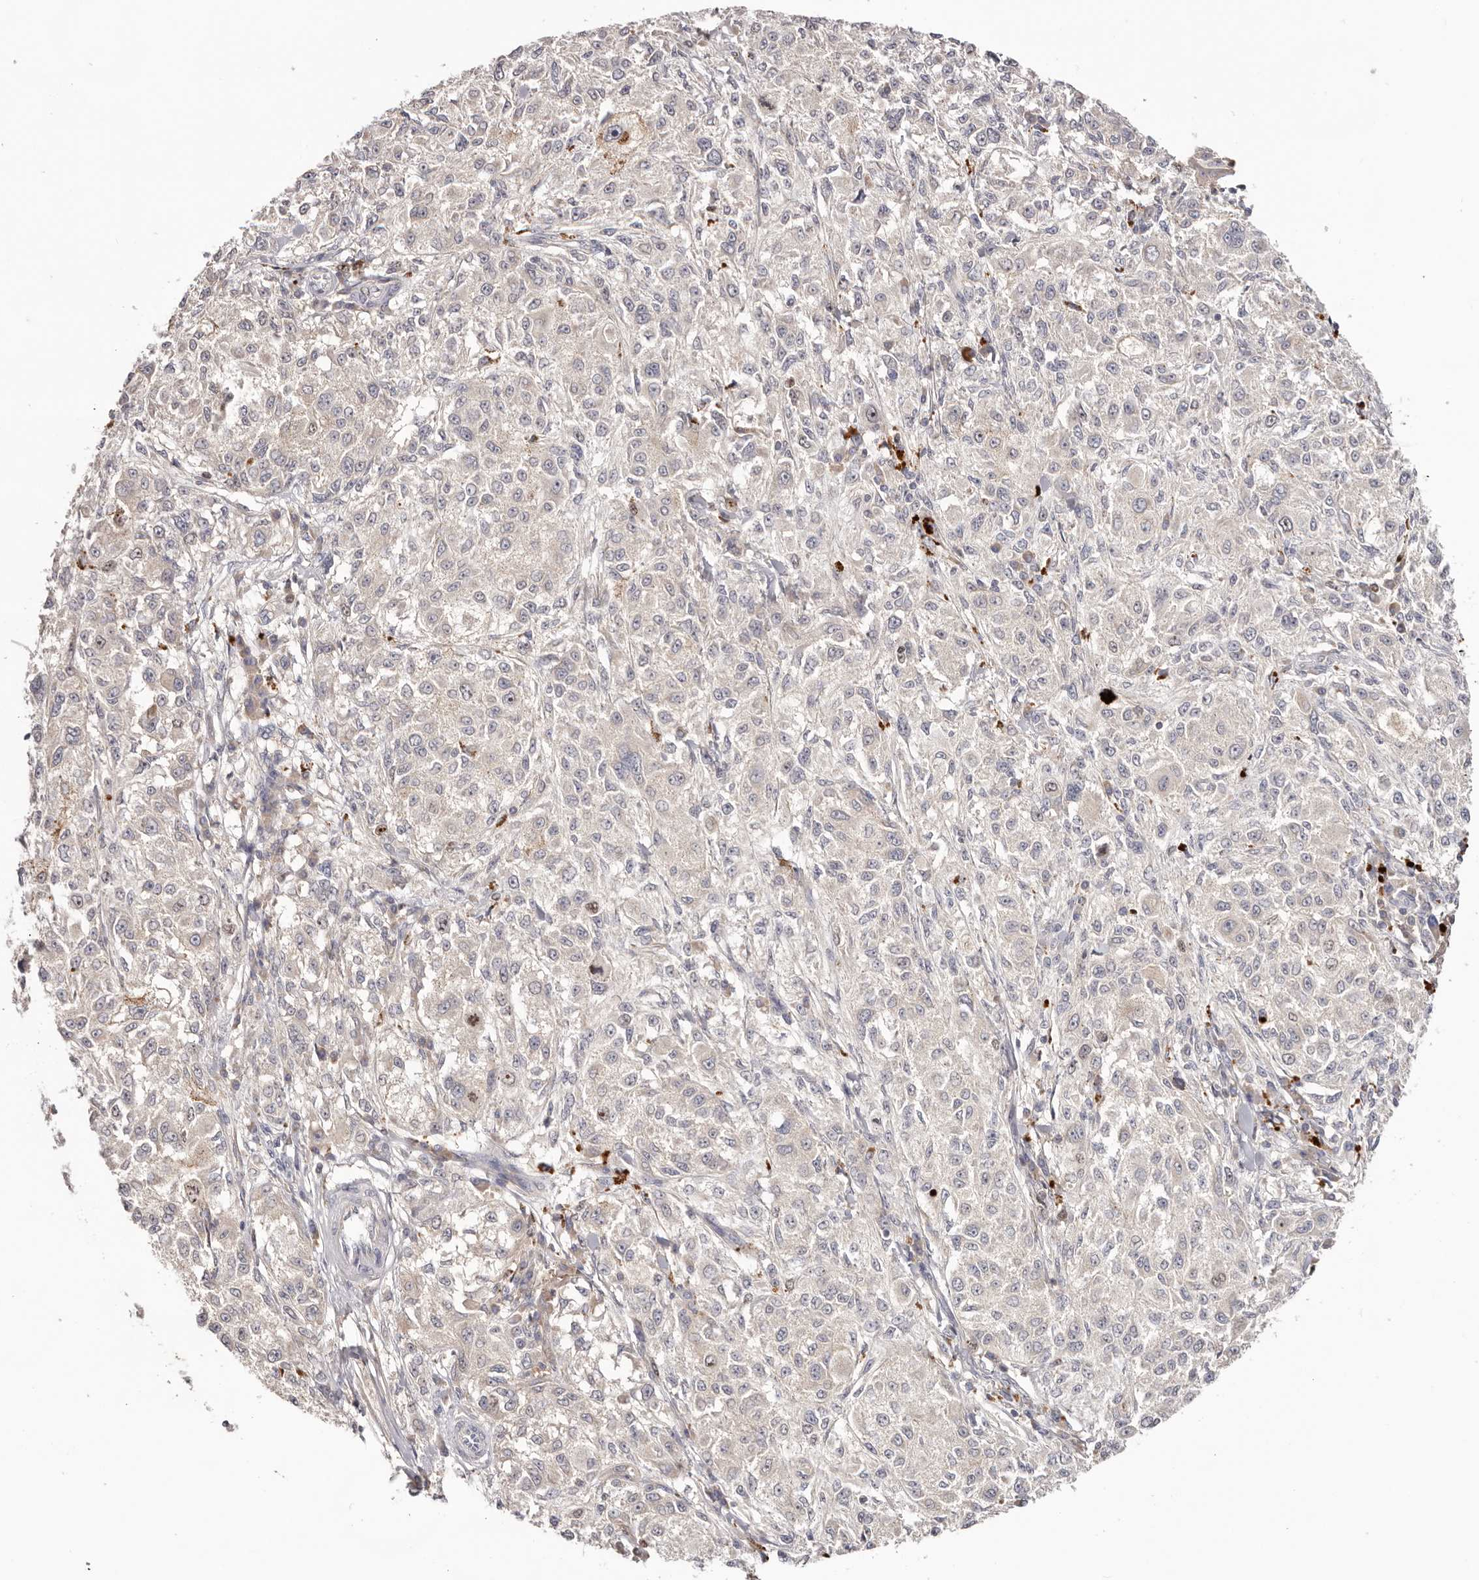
{"staining": {"intensity": "negative", "quantity": "none", "location": "none"}, "tissue": "melanoma", "cell_type": "Tumor cells", "image_type": "cancer", "snomed": [{"axis": "morphology", "description": "Necrosis, NOS"}, {"axis": "morphology", "description": "Malignant melanoma, NOS"}, {"axis": "topography", "description": "Skin"}], "caption": "This is a micrograph of IHC staining of melanoma, which shows no staining in tumor cells.", "gene": "CCDC190", "patient": {"sex": "female", "age": 87}}